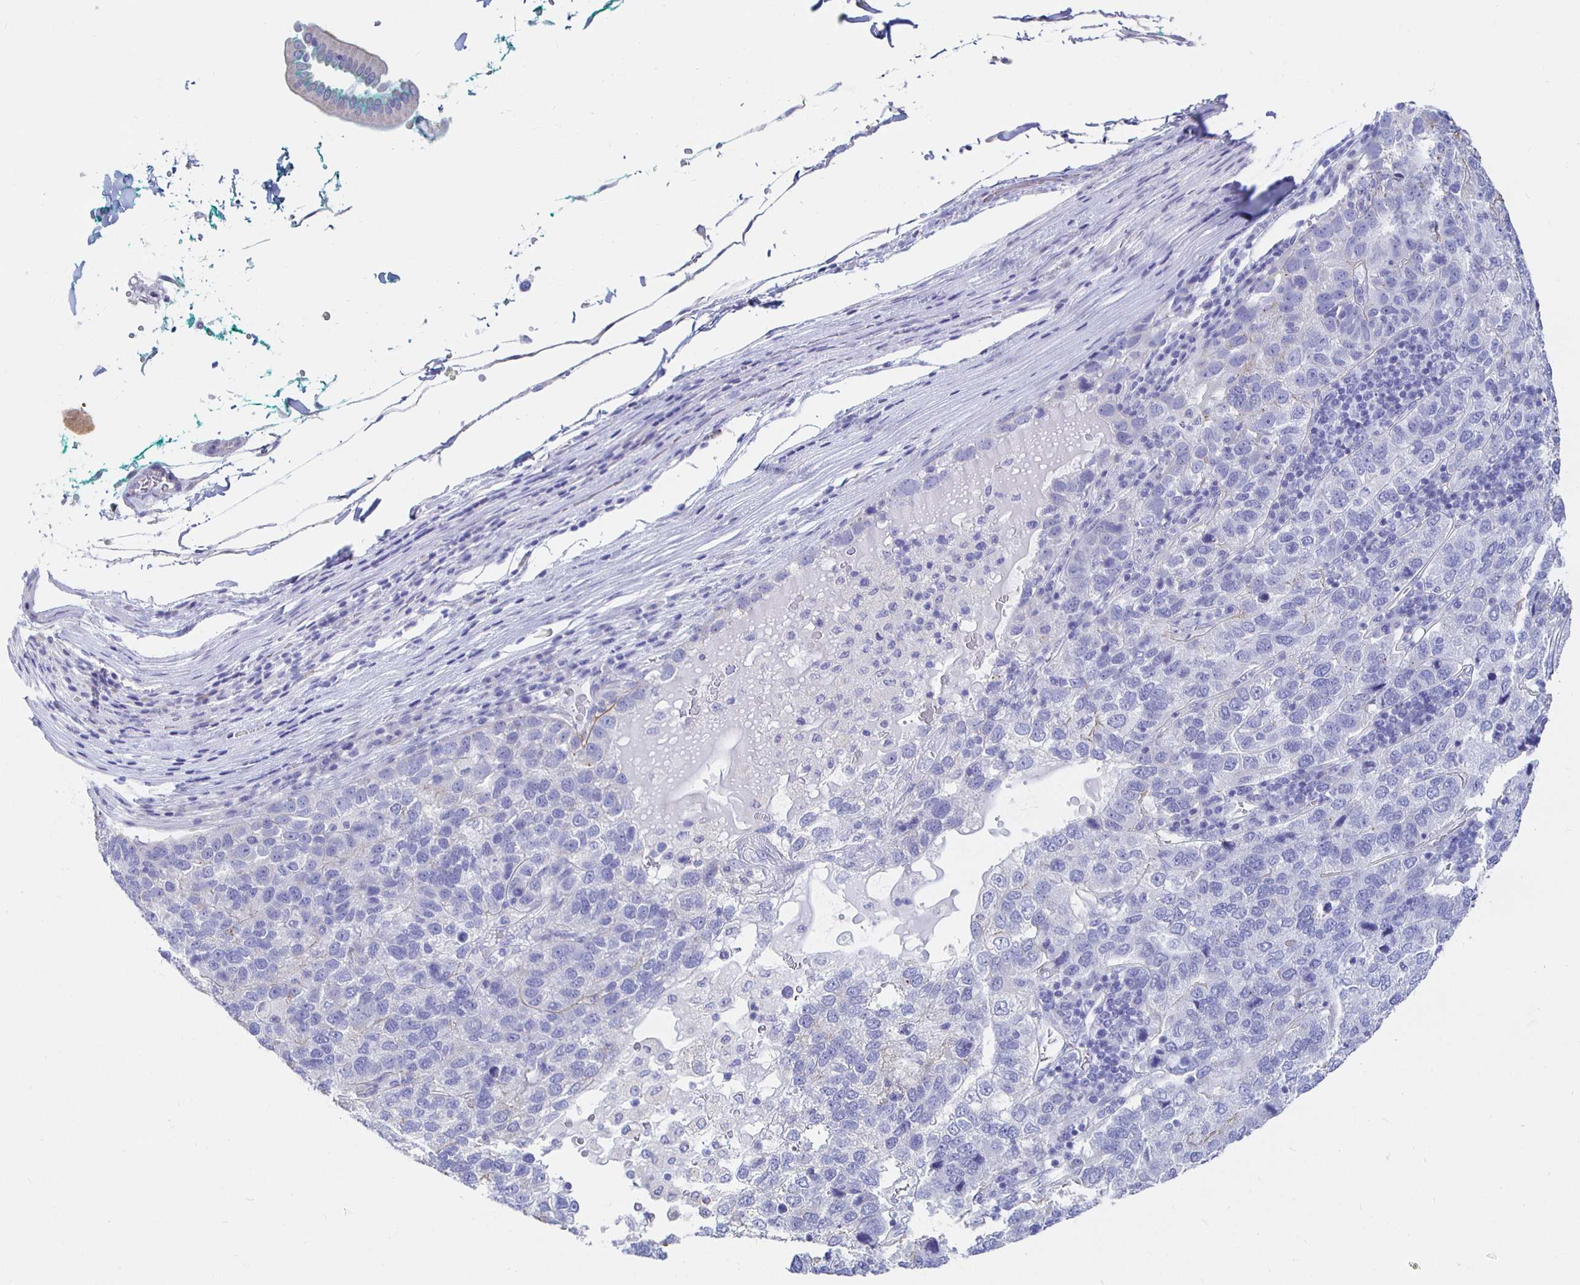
{"staining": {"intensity": "negative", "quantity": "none", "location": "none"}, "tissue": "pancreatic cancer", "cell_type": "Tumor cells", "image_type": "cancer", "snomed": [{"axis": "morphology", "description": "Adenocarcinoma, NOS"}, {"axis": "topography", "description": "Pancreas"}], "caption": "A micrograph of human pancreatic adenocarcinoma is negative for staining in tumor cells.", "gene": "UMOD", "patient": {"sex": "female", "age": 61}}